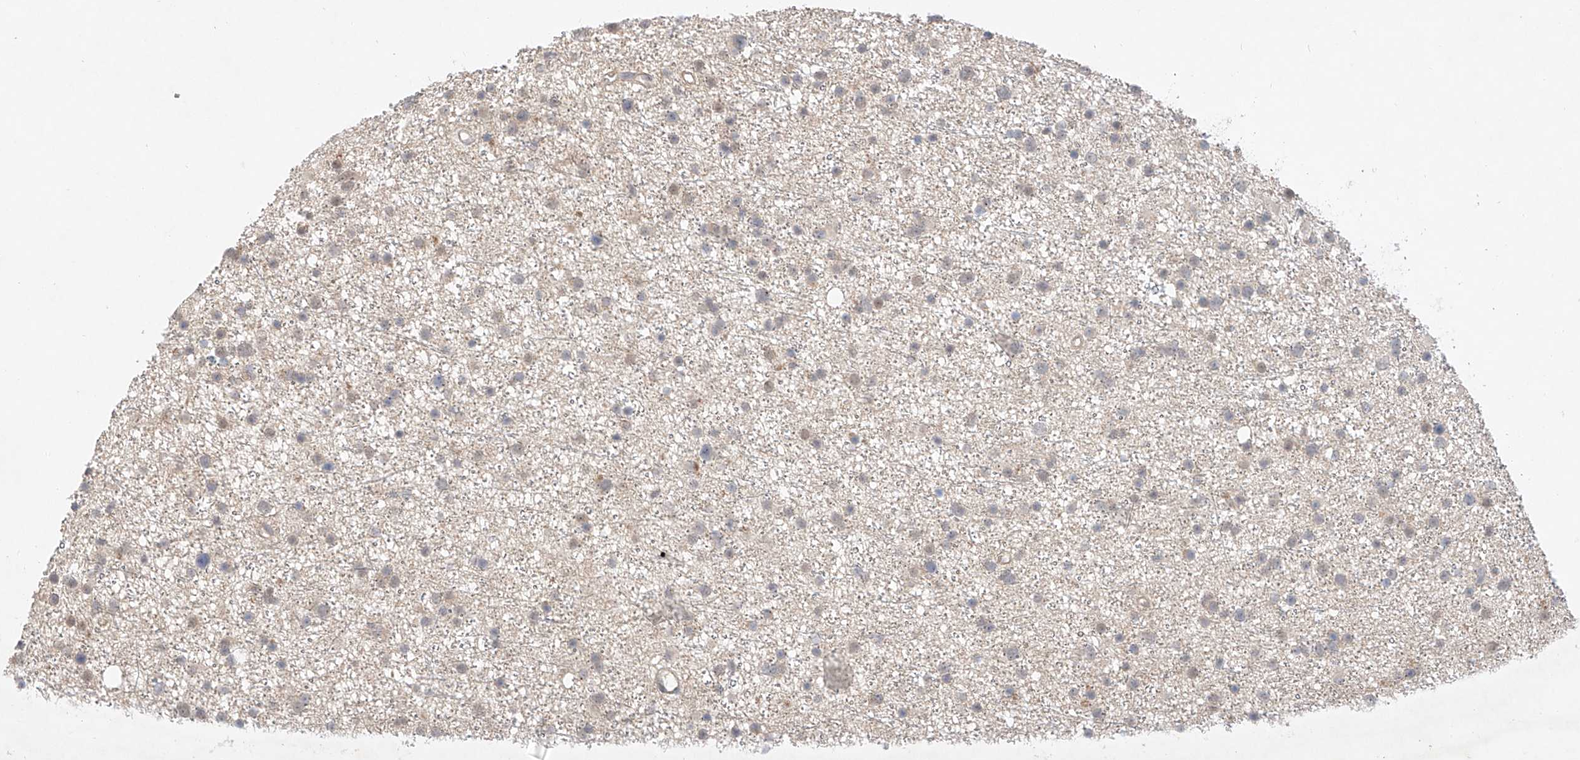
{"staining": {"intensity": "negative", "quantity": "none", "location": "none"}, "tissue": "glioma", "cell_type": "Tumor cells", "image_type": "cancer", "snomed": [{"axis": "morphology", "description": "Glioma, malignant, Low grade"}, {"axis": "topography", "description": "Cerebral cortex"}], "caption": "Tumor cells show no significant positivity in malignant low-grade glioma. (DAB immunohistochemistry (IHC), high magnification).", "gene": "IL22RA2", "patient": {"sex": "female", "age": 39}}